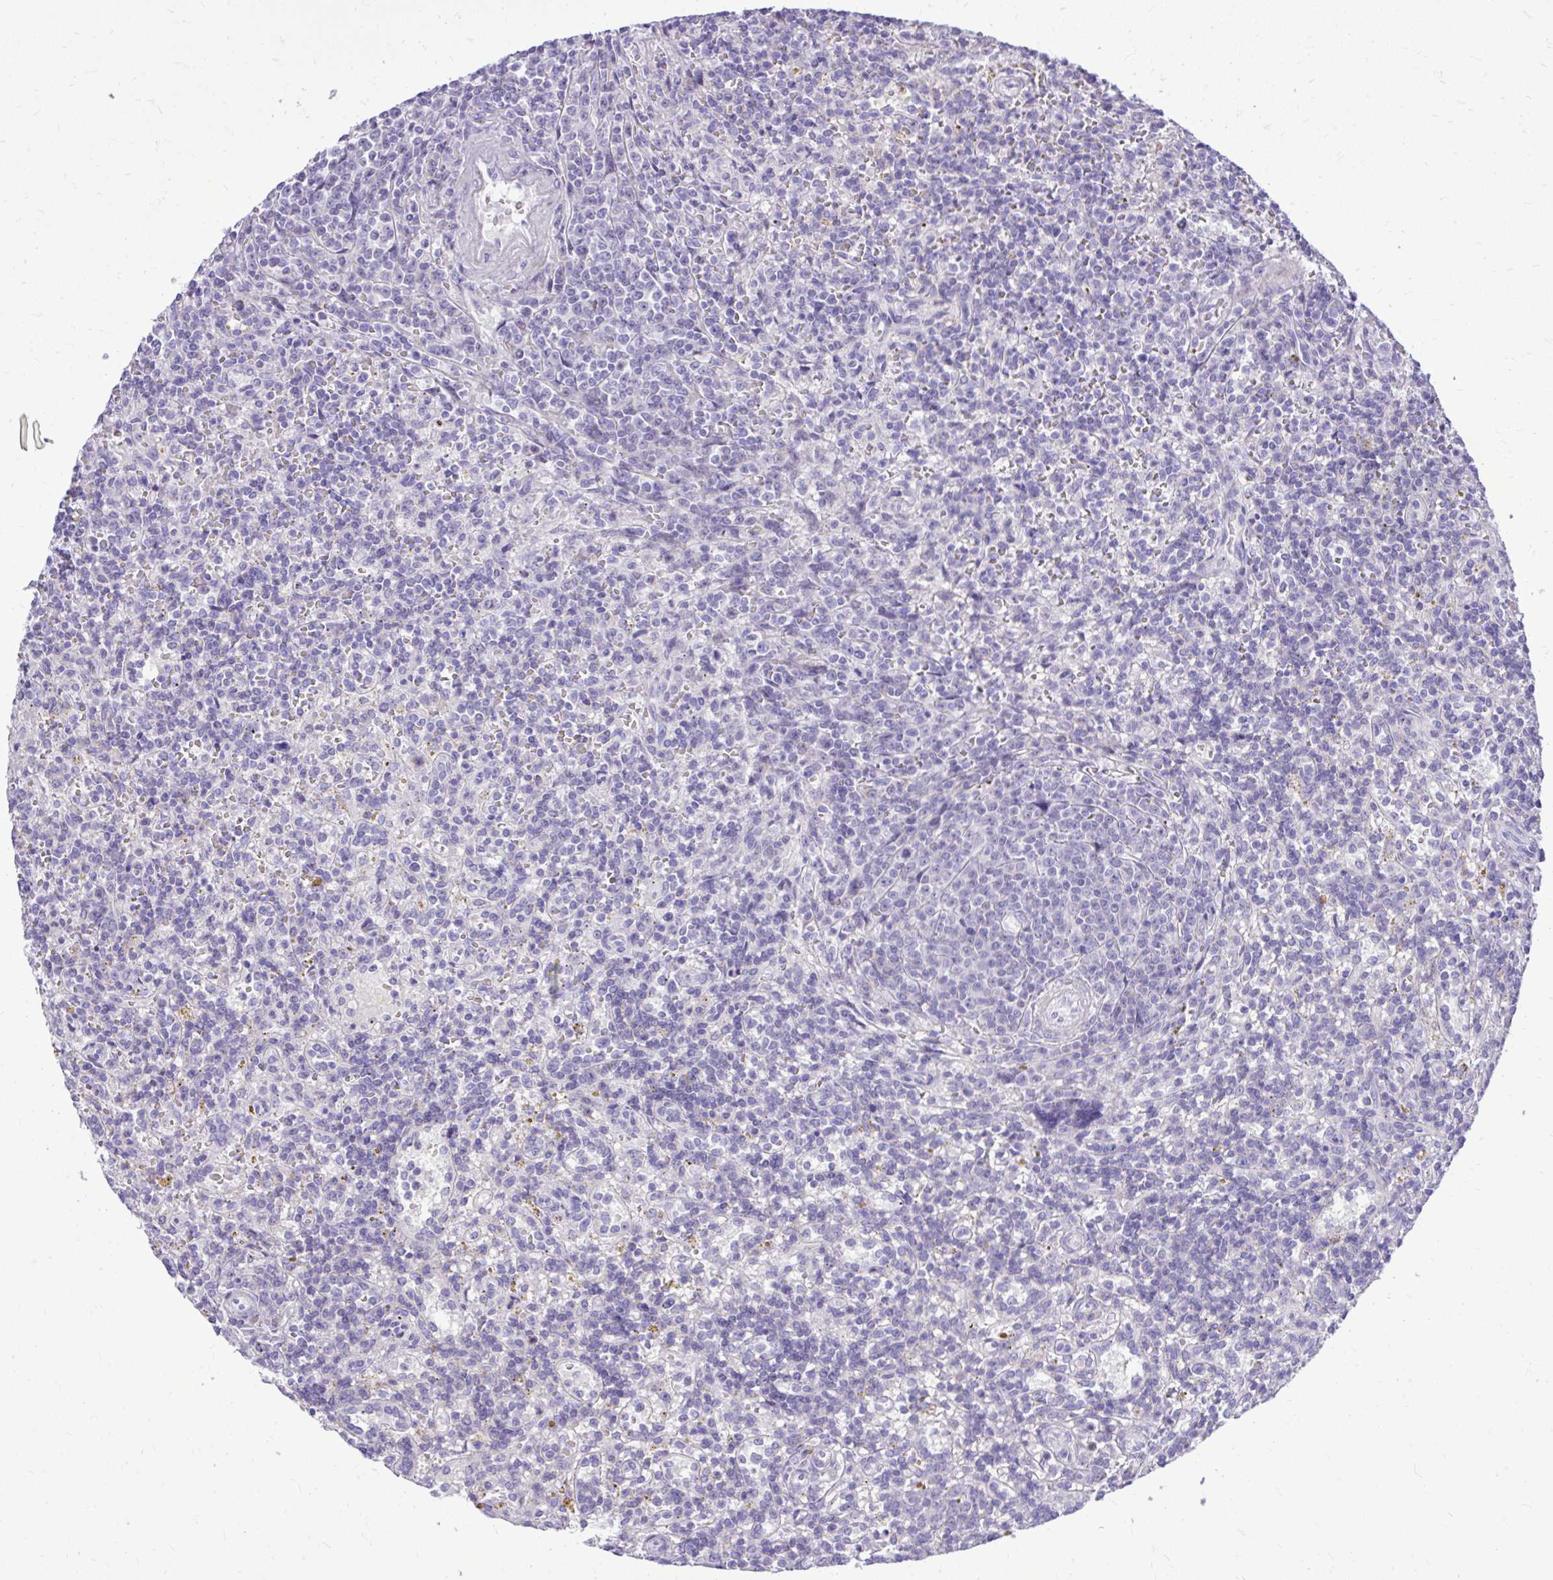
{"staining": {"intensity": "negative", "quantity": "none", "location": "none"}, "tissue": "lymphoma", "cell_type": "Tumor cells", "image_type": "cancer", "snomed": [{"axis": "morphology", "description": "Malignant lymphoma, non-Hodgkin's type, Low grade"}, {"axis": "topography", "description": "Spleen"}], "caption": "IHC of human low-grade malignant lymphoma, non-Hodgkin's type shows no staining in tumor cells. Brightfield microscopy of immunohistochemistry (IHC) stained with DAB (brown) and hematoxylin (blue), captured at high magnification.", "gene": "BCL6B", "patient": {"sex": "male", "age": 67}}